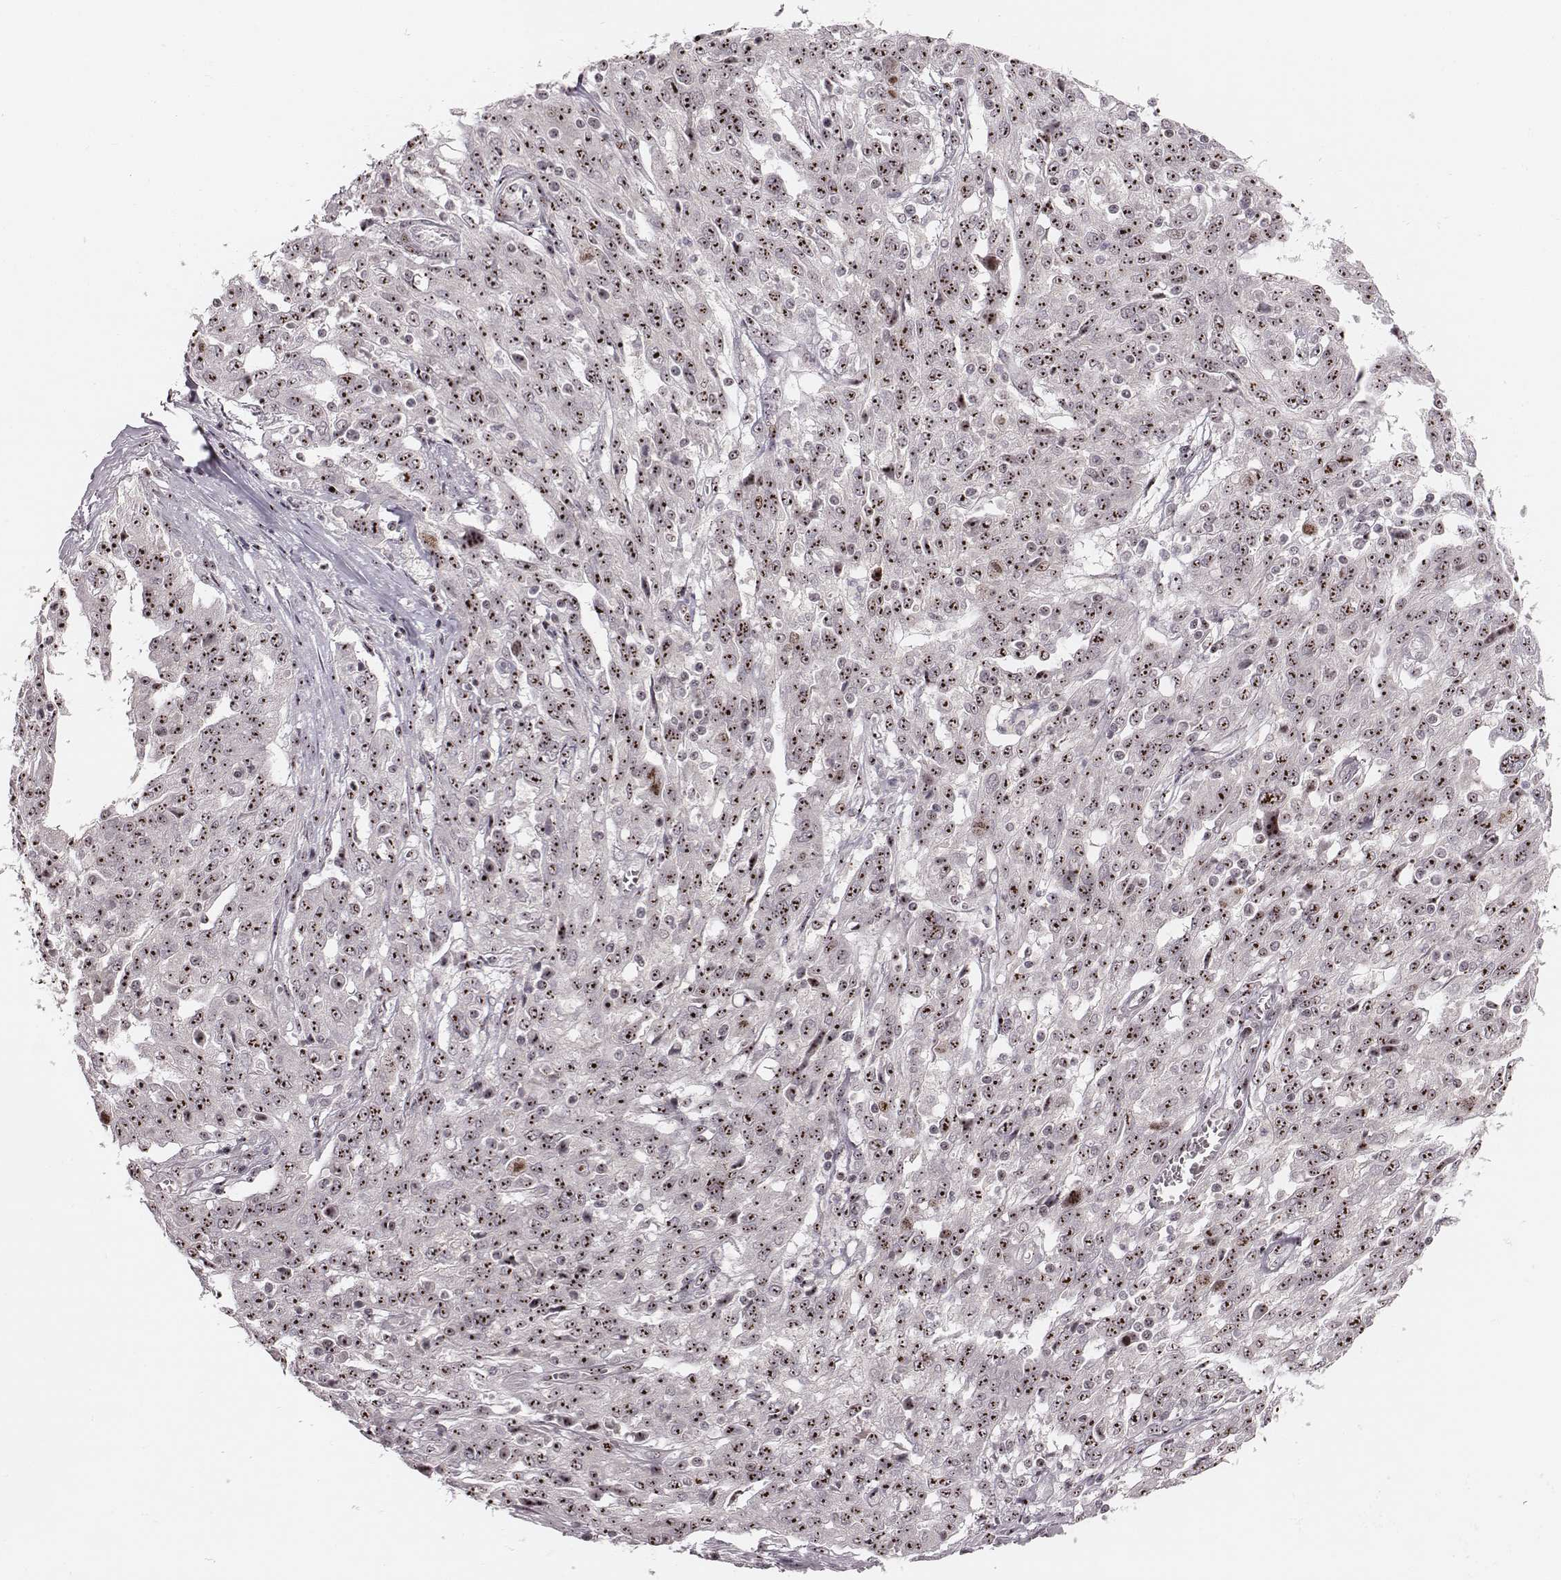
{"staining": {"intensity": "moderate", "quantity": ">75%", "location": "nuclear"}, "tissue": "ovarian cancer", "cell_type": "Tumor cells", "image_type": "cancer", "snomed": [{"axis": "morphology", "description": "Cystadenocarcinoma, serous, NOS"}, {"axis": "topography", "description": "Ovary"}], "caption": "Immunohistochemistry of human ovarian cancer (serous cystadenocarcinoma) exhibits medium levels of moderate nuclear expression in approximately >75% of tumor cells.", "gene": "NOP56", "patient": {"sex": "female", "age": 67}}